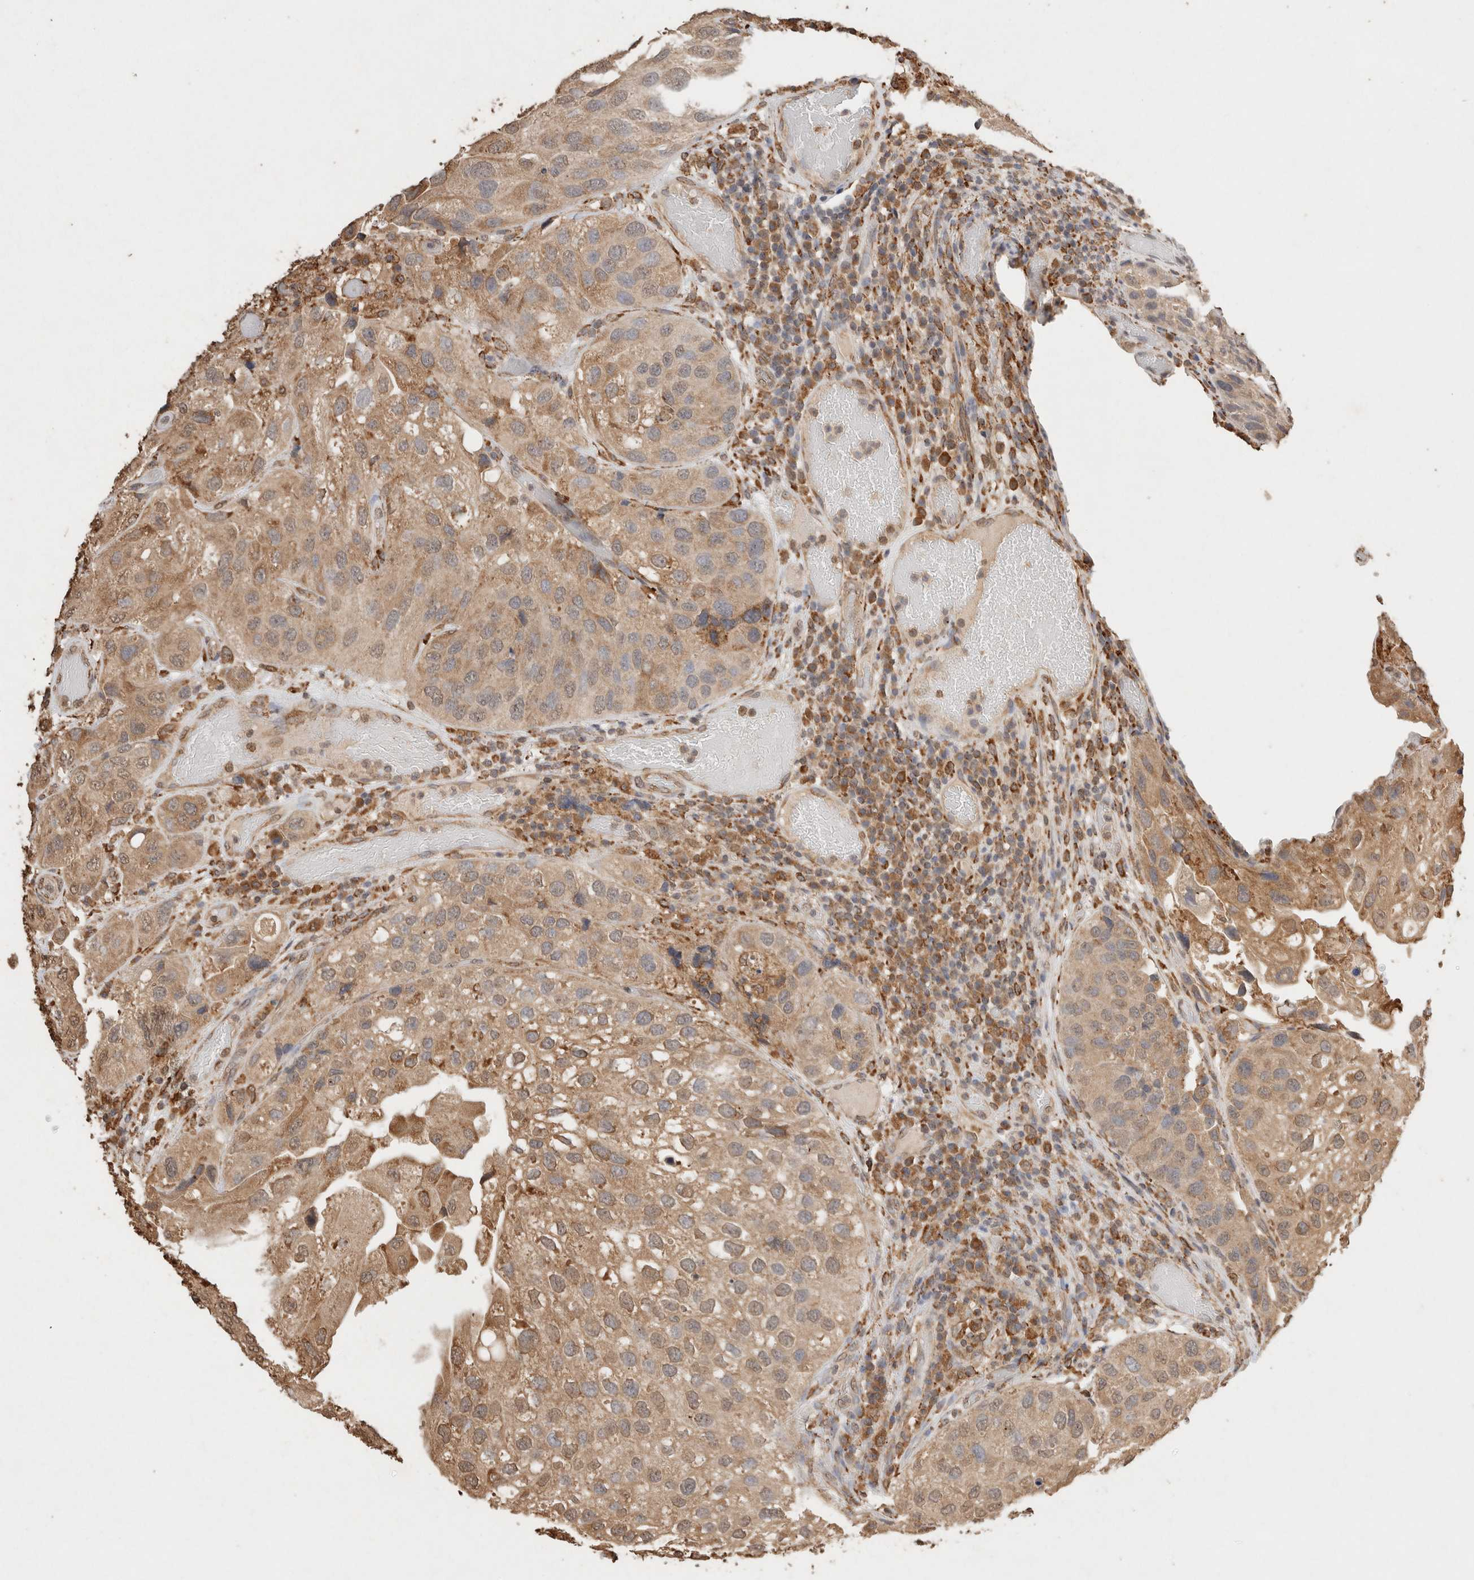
{"staining": {"intensity": "moderate", "quantity": ">75%", "location": "cytoplasmic/membranous"}, "tissue": "urothelial cancer", "cell_type": "Tumor cells", "image_type": "cancer", "snomed": [{"axis": "morphology", "description": "Urothelial carcinoma, High grade"}, {"axis": "topography", "description": "Urinary bladder"}], "caption": "Moderate cytoplasmic/membranous positivity is seen in approximately >75% of tumor cells in urothelial carcinoma (high-grade).", "gene": "ERAP1", "patient": {"sex": "female", "age": 64}}